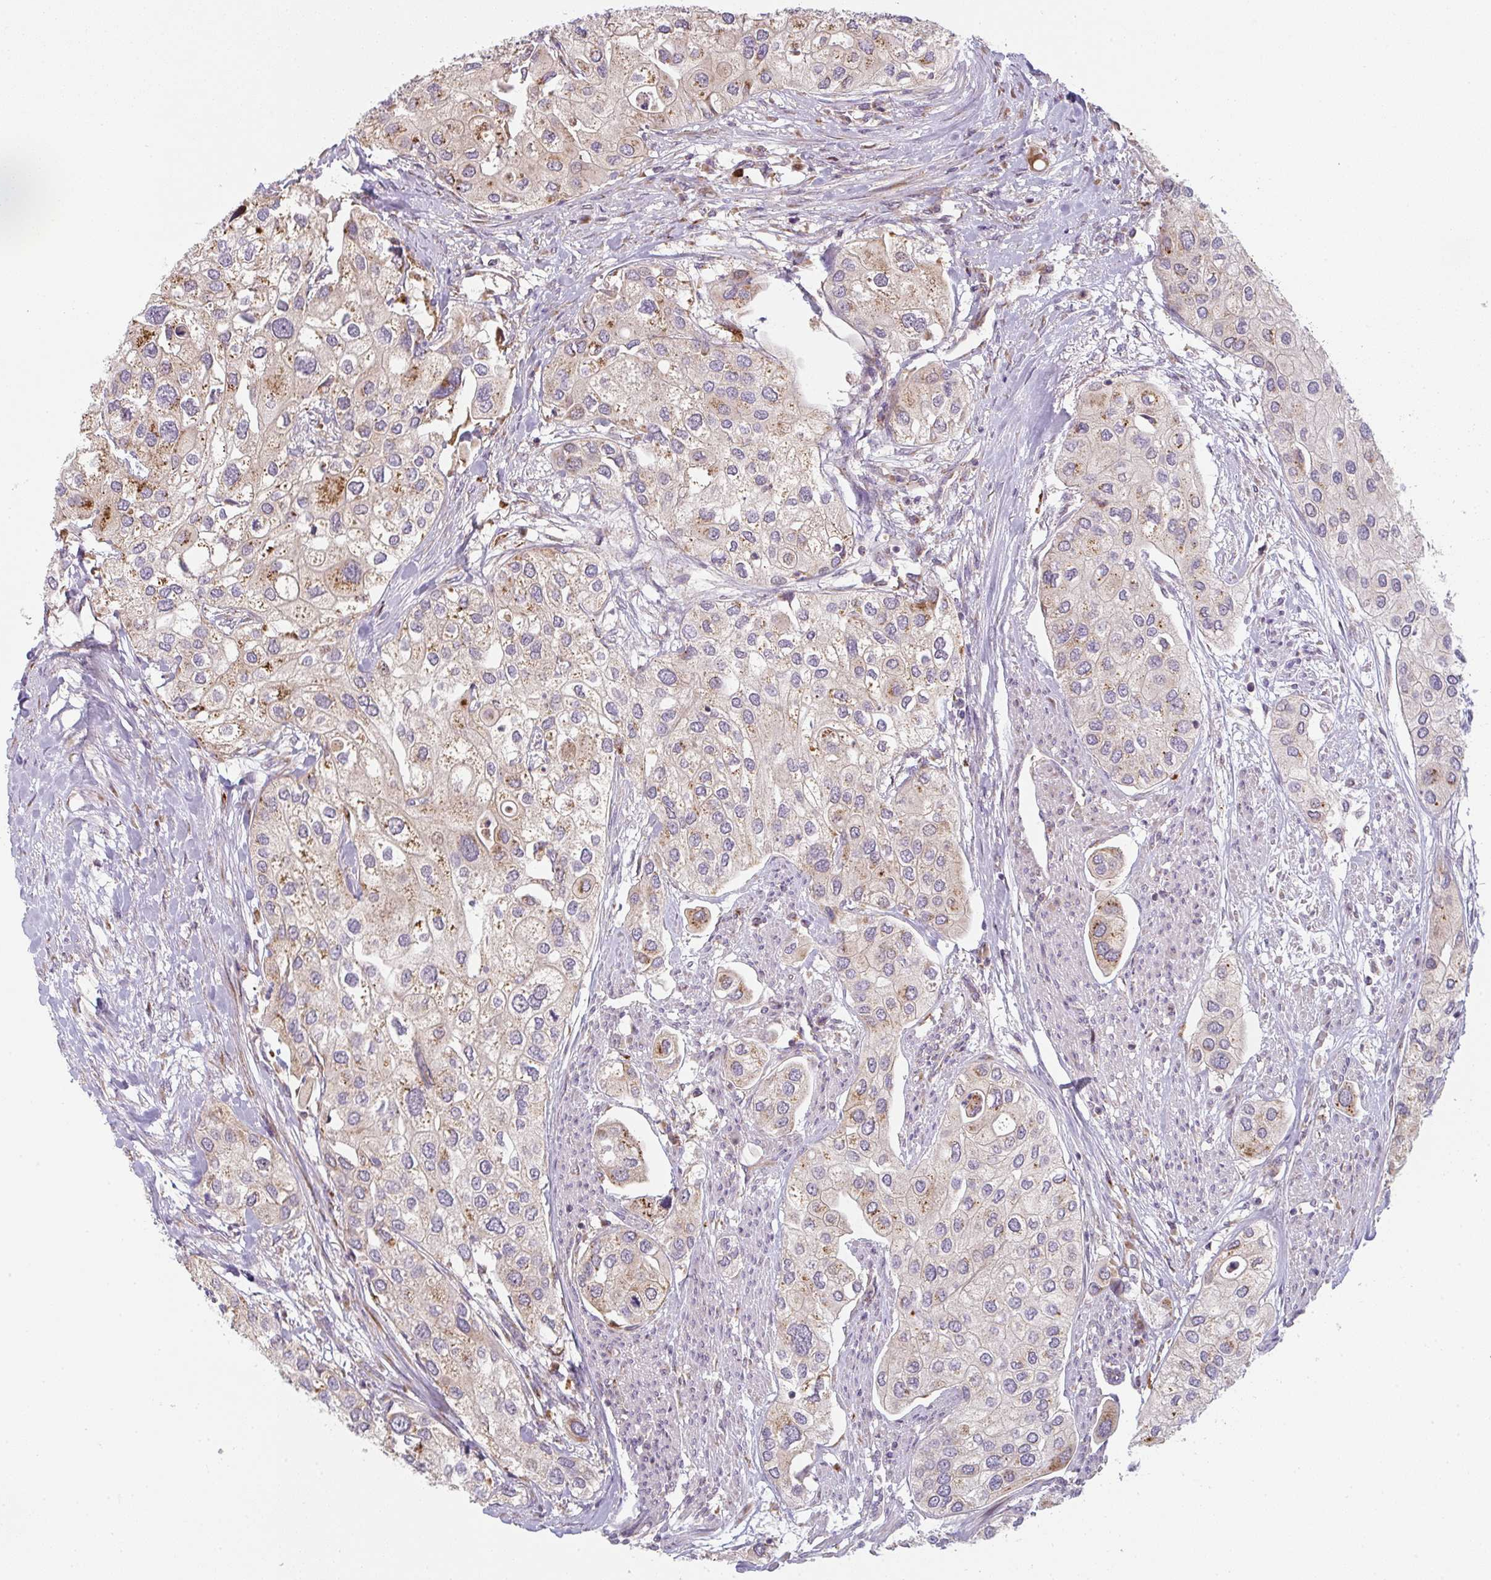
{"staining": {"intensity": "moderate", "quantity": "25%-75%", "location": "cytoplasmic/membranous"}, "tissue": "urothelial cancer", "cell_type": "Tumor cells", "image_type": "cancer", "snomed": [{"axis": "morphology", "description": "Urothelial carcinoma, High grade"}, {"axis": "topography", "description": "Urinary bladder"}], "caption": "Immunohistochemistry (DAB (3,3'-diaminobenzidine)) staining of urothelial cancer shows moderate cytoplasmic/membranous protein expression in approximately 25%-75% of tumor cells.", "gene": "GVQW3", "patient": {"sex": "male", "age": 64}}